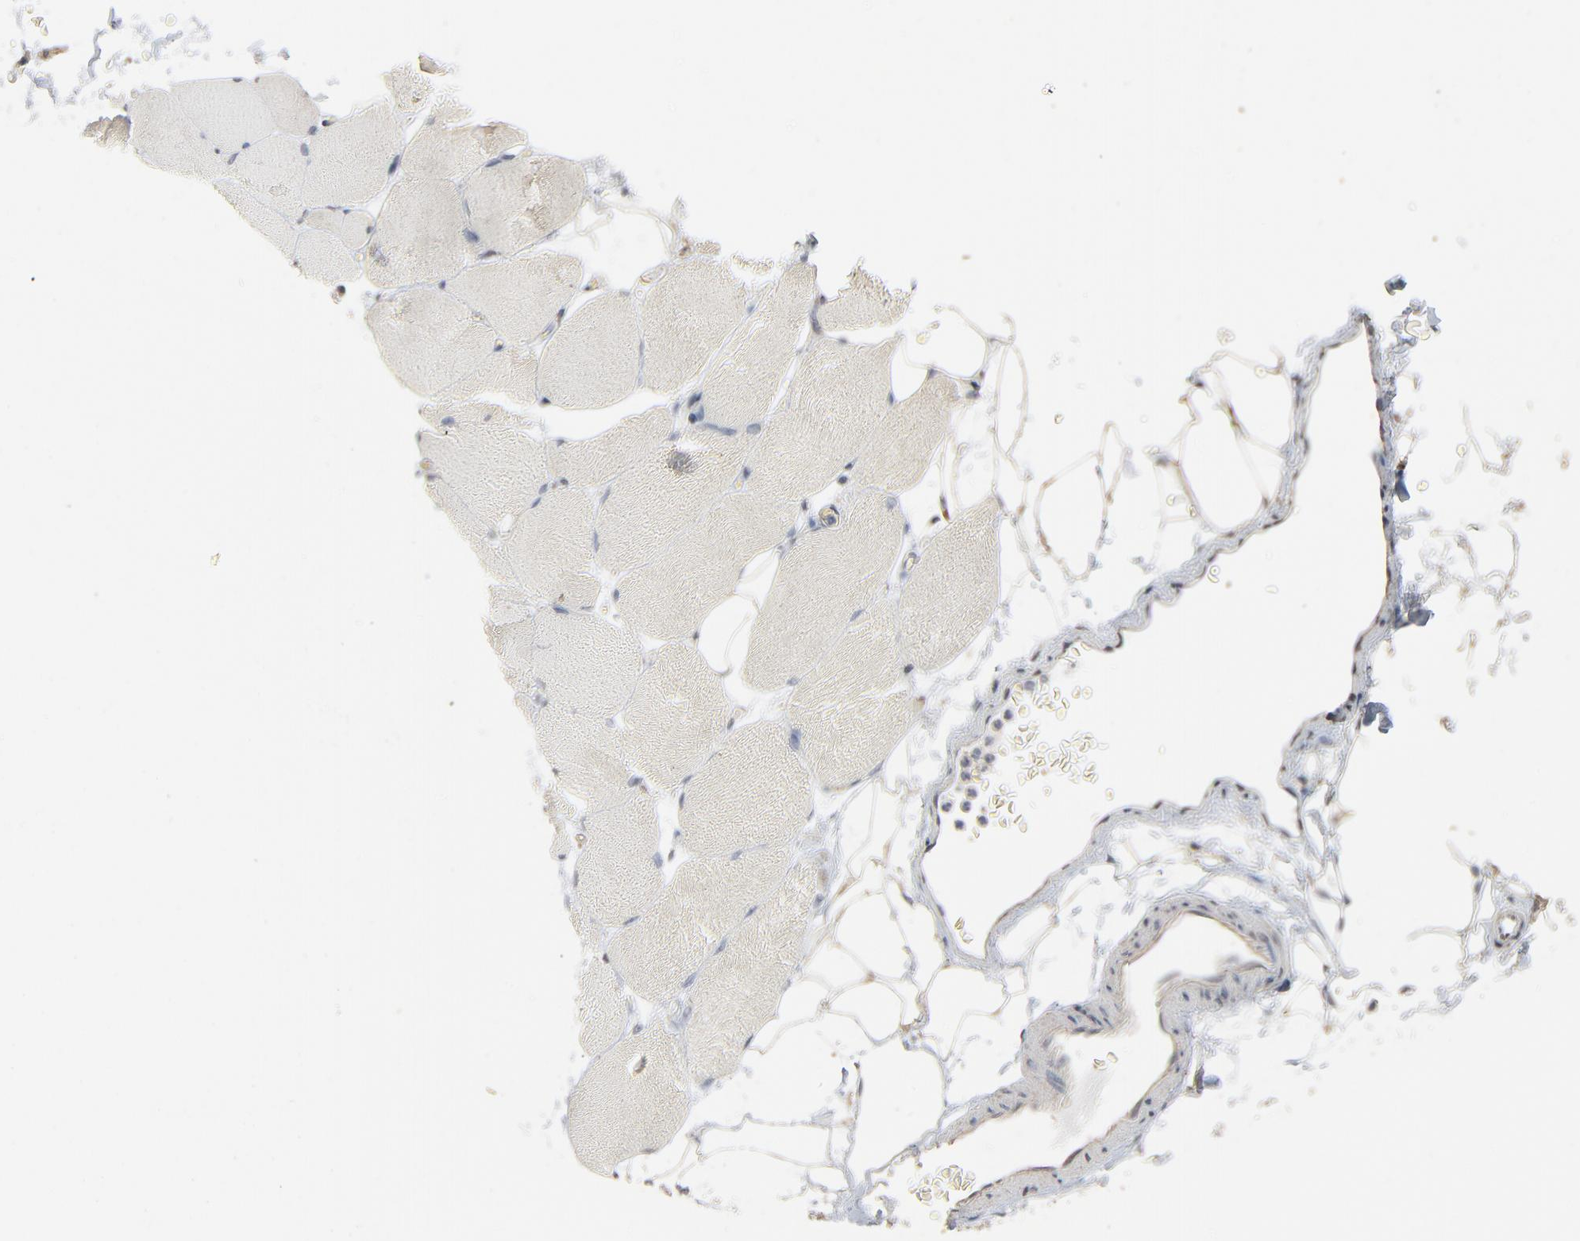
{"staining": {"intensity": "negative", "quantity": "none", "location": "none"}, "tissue": "skeletal muscle", "cell_type": "Myocytes", "image_type": "normal", "snomed": [{"axis": "morphology", "description": "Normal tissue, NOS"}, {"axis": "topography", "description": "Skeletal muscle"}, {"axis": "topography", "description": "Parathyroid gland"}], "caption": "DAB immunohistochemical staining of unremarkable human skeletal muscle displays no significant positivity in myocytes. (DAB immunohistochemistry (IHC), high magnification).", "gene": "CCT5", "patient": {"sex": "female", "age": 37}}